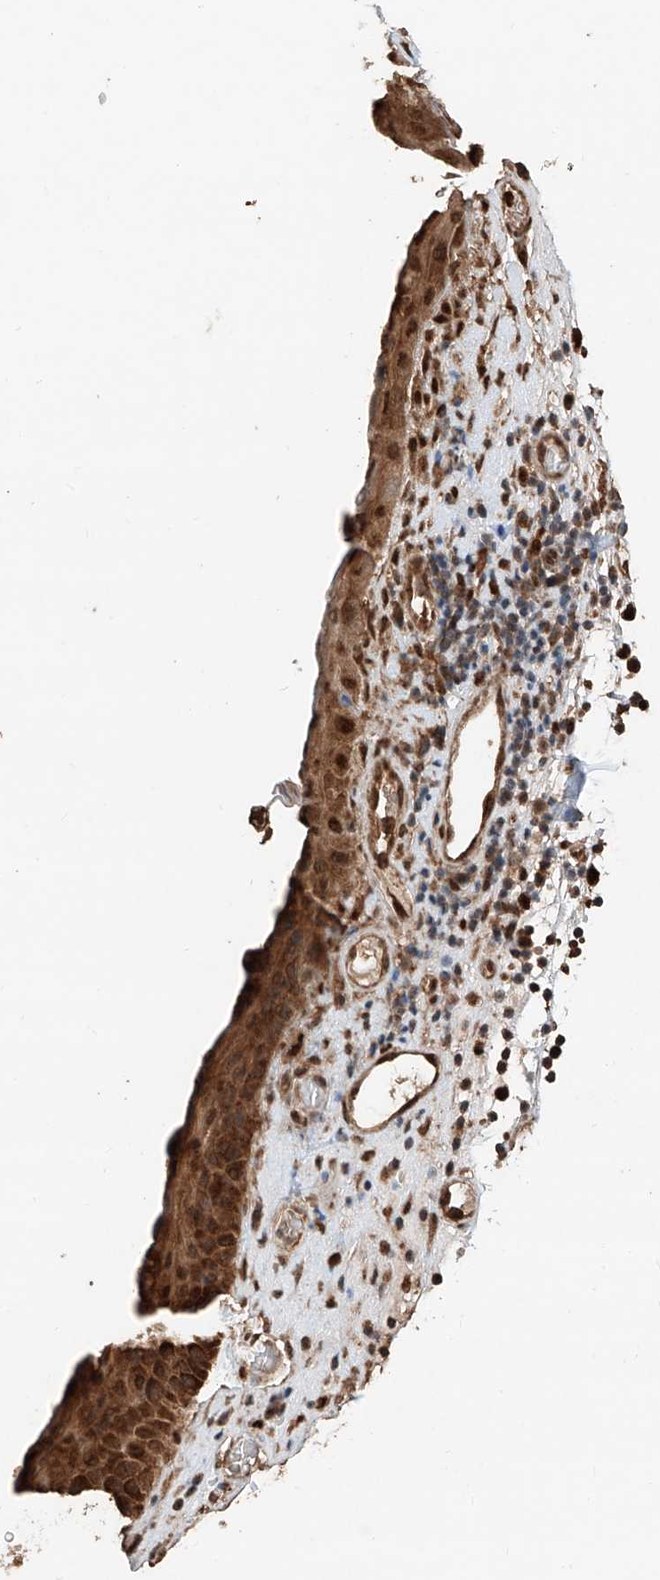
{"staining": {"intensity": "strong", "quantity": ">75%", "location": "cytoplasmic/membranous,nuclear"}, "tissue": "nasopharynx", "cell_type": "Respiratory epithelial cells", "image_type": "normal", "snomed": [{"axis": "morphology", "description": "Normal tissue, NOS"}, {"axis": "topography", "description": "Nasopharynx"}], "caption": "A high amount of strong cytoplasmic/membranous,nuclear positivity is seen in approximately >75% of respiratory epithelial cells in unremarkable nasopharynx. (Stains: DAB (3,3'-diaminobenzidine) in brown, nuclei in blue, Microscopy: brightfield microscopy at high magnification).", "gene": "RMND1", "patient": {"sex": "male", "age": 64}}